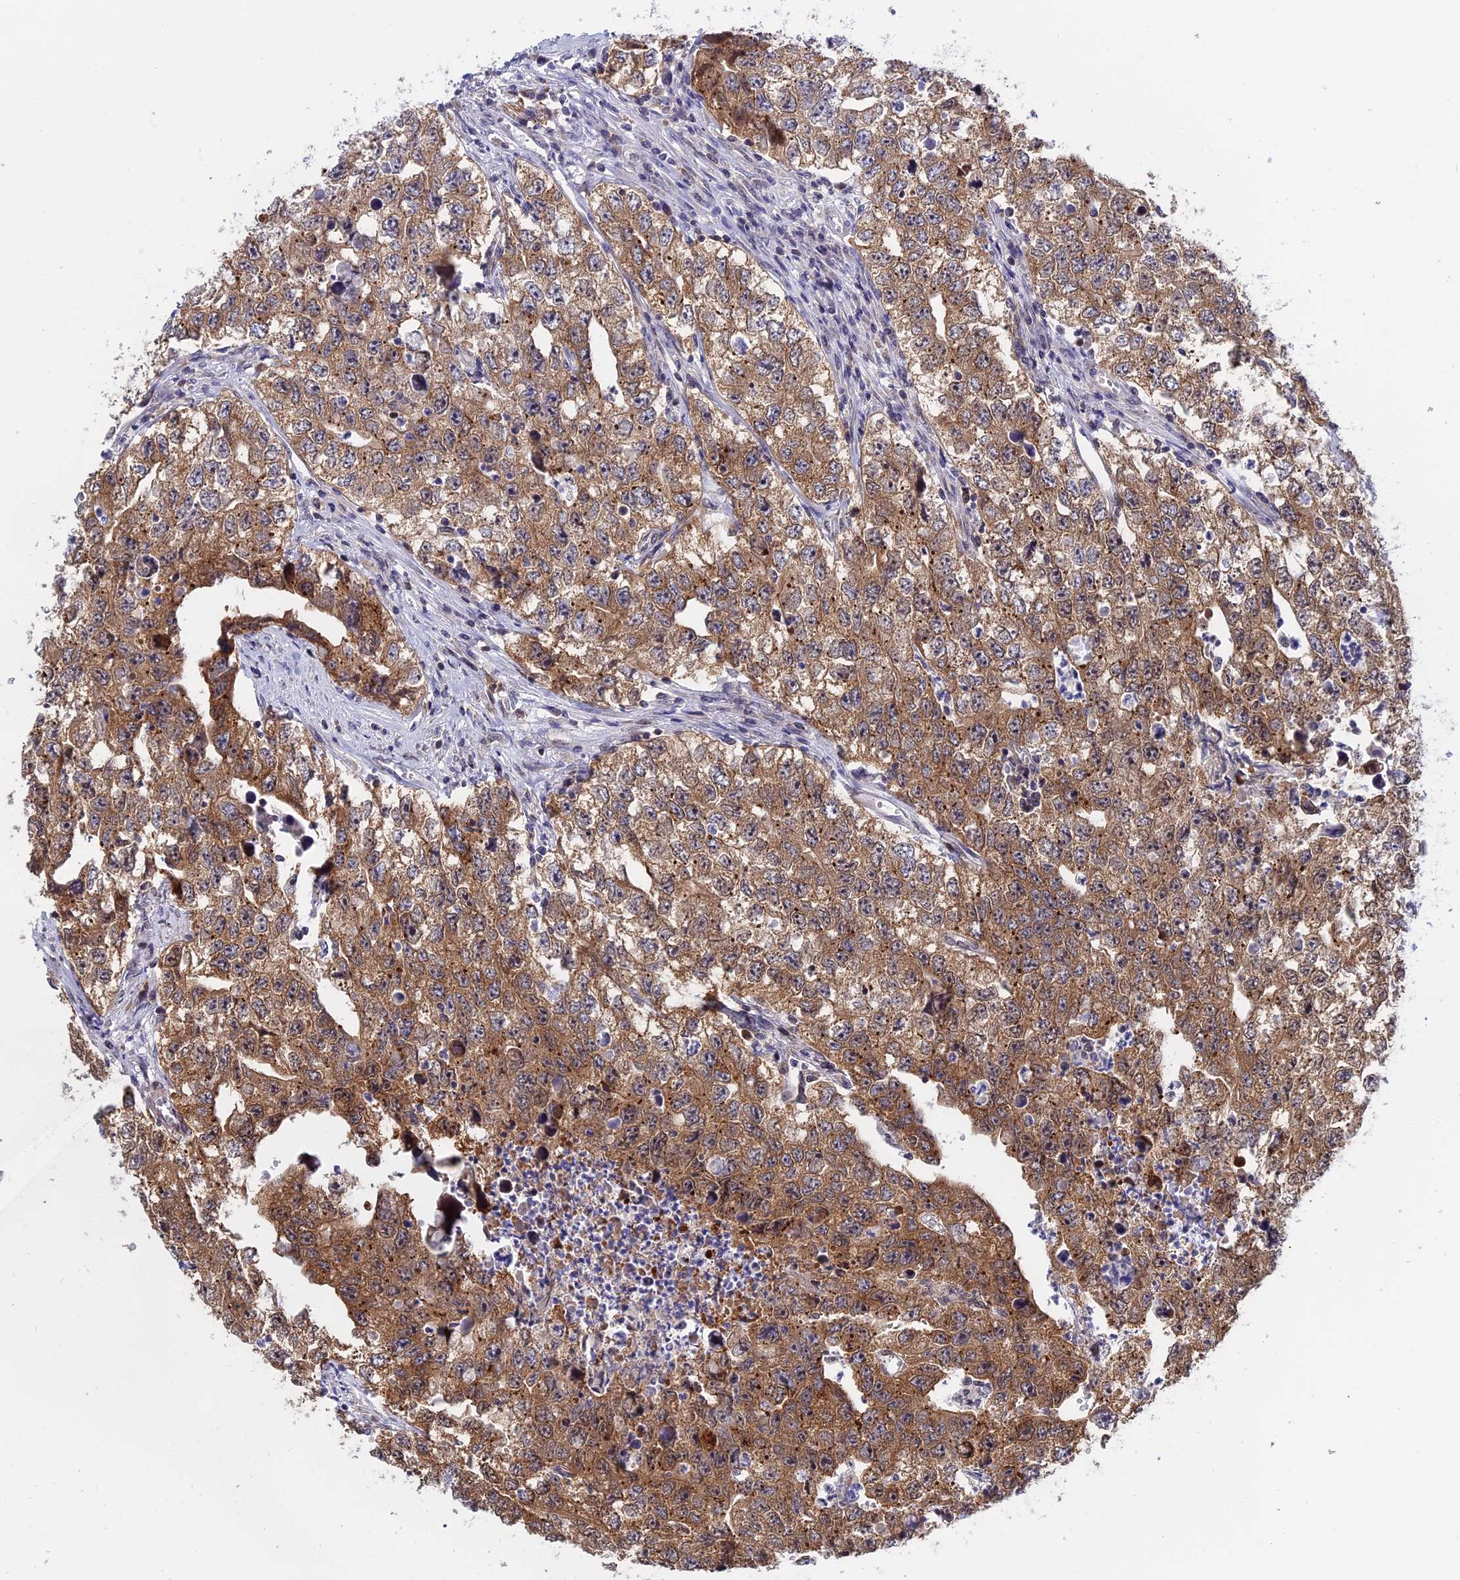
{"staining": {"intensity": "moderate", "quantity": ">75%", "location": "cytoplasmic/membranous"}, "tissue": "testis cancer", "cell_type": "Tumor cells", "image_type": "cancer", "snomed": [{"axis": "morphology", "description": "Seminoma, NOS"}, {"axis": "morphology", "description": "Carcinoma, Embryonal, NOS"}, {"axis": "topography", "description": "Testis"}], "caption": "Testis cancer (embryonal carcinoma) was stained to show a protein in brown. There is medium levels of moderate cytoplasmic/membranous expression in approximately >75% of tumor cells.", "gene": "NAA10", "patient": {"sex": "male", "age": 43}}